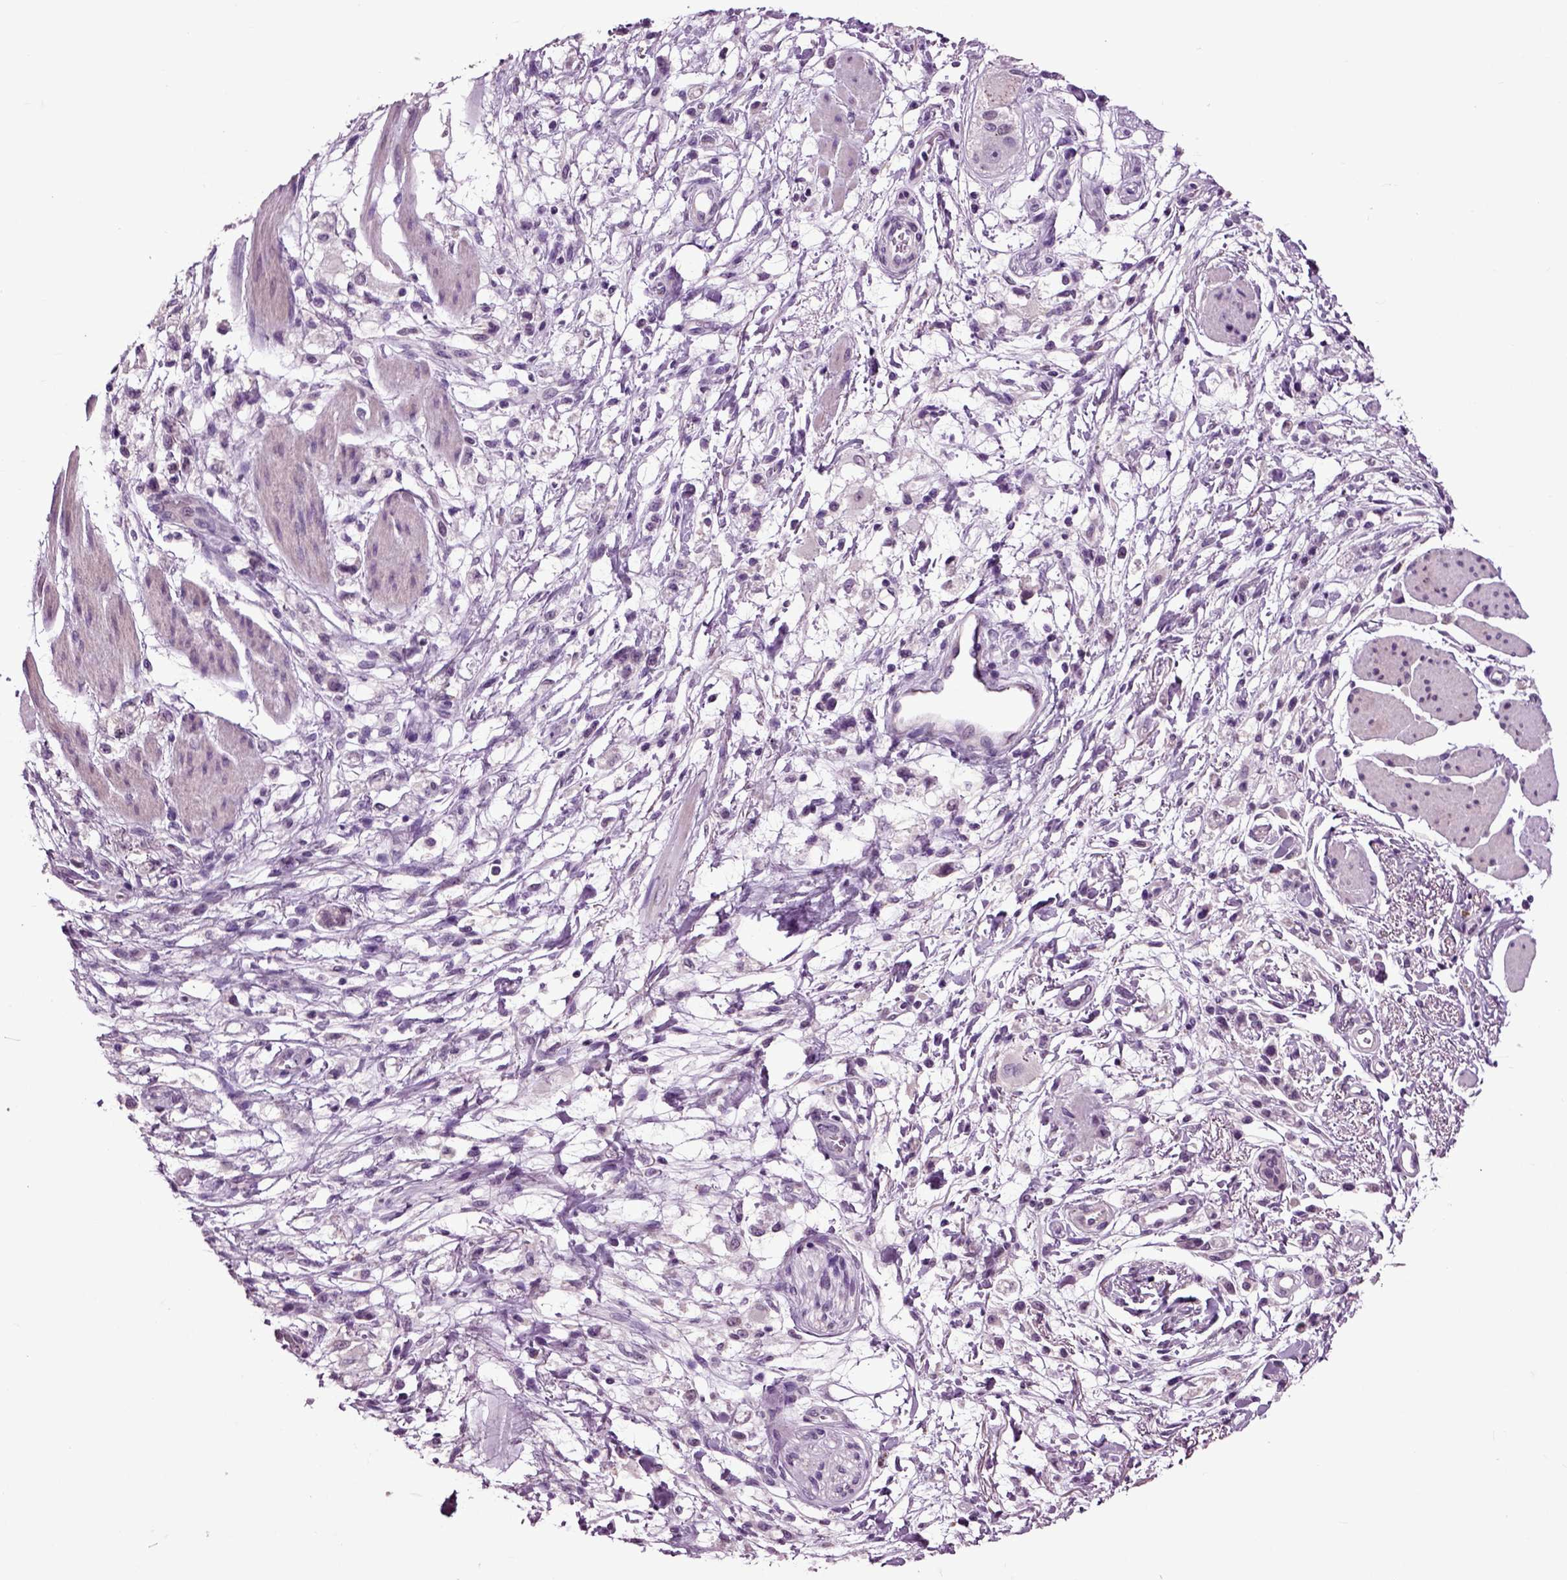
{"staining": {"intensity": "negative", "quantity": "none", "location": "none"}, "tissue": "stomach cancer", "cell_type": "Tumor cells", "image_type": "cancer", "snomed": [{"axis": "morphology", "description": "Adenocarcinoma, NOS"}, {"axis": "topography", "description": "Stomach"}], "caption": "Immunohistochemistry photomicrograph of neoplastic tissue: human stomach cancer (adenocarcinoma) stained with DAB shows no significant protein staining in tumor cells.", "gene": "CRHR1", "patient": {"sex": "female", "age": 60}}